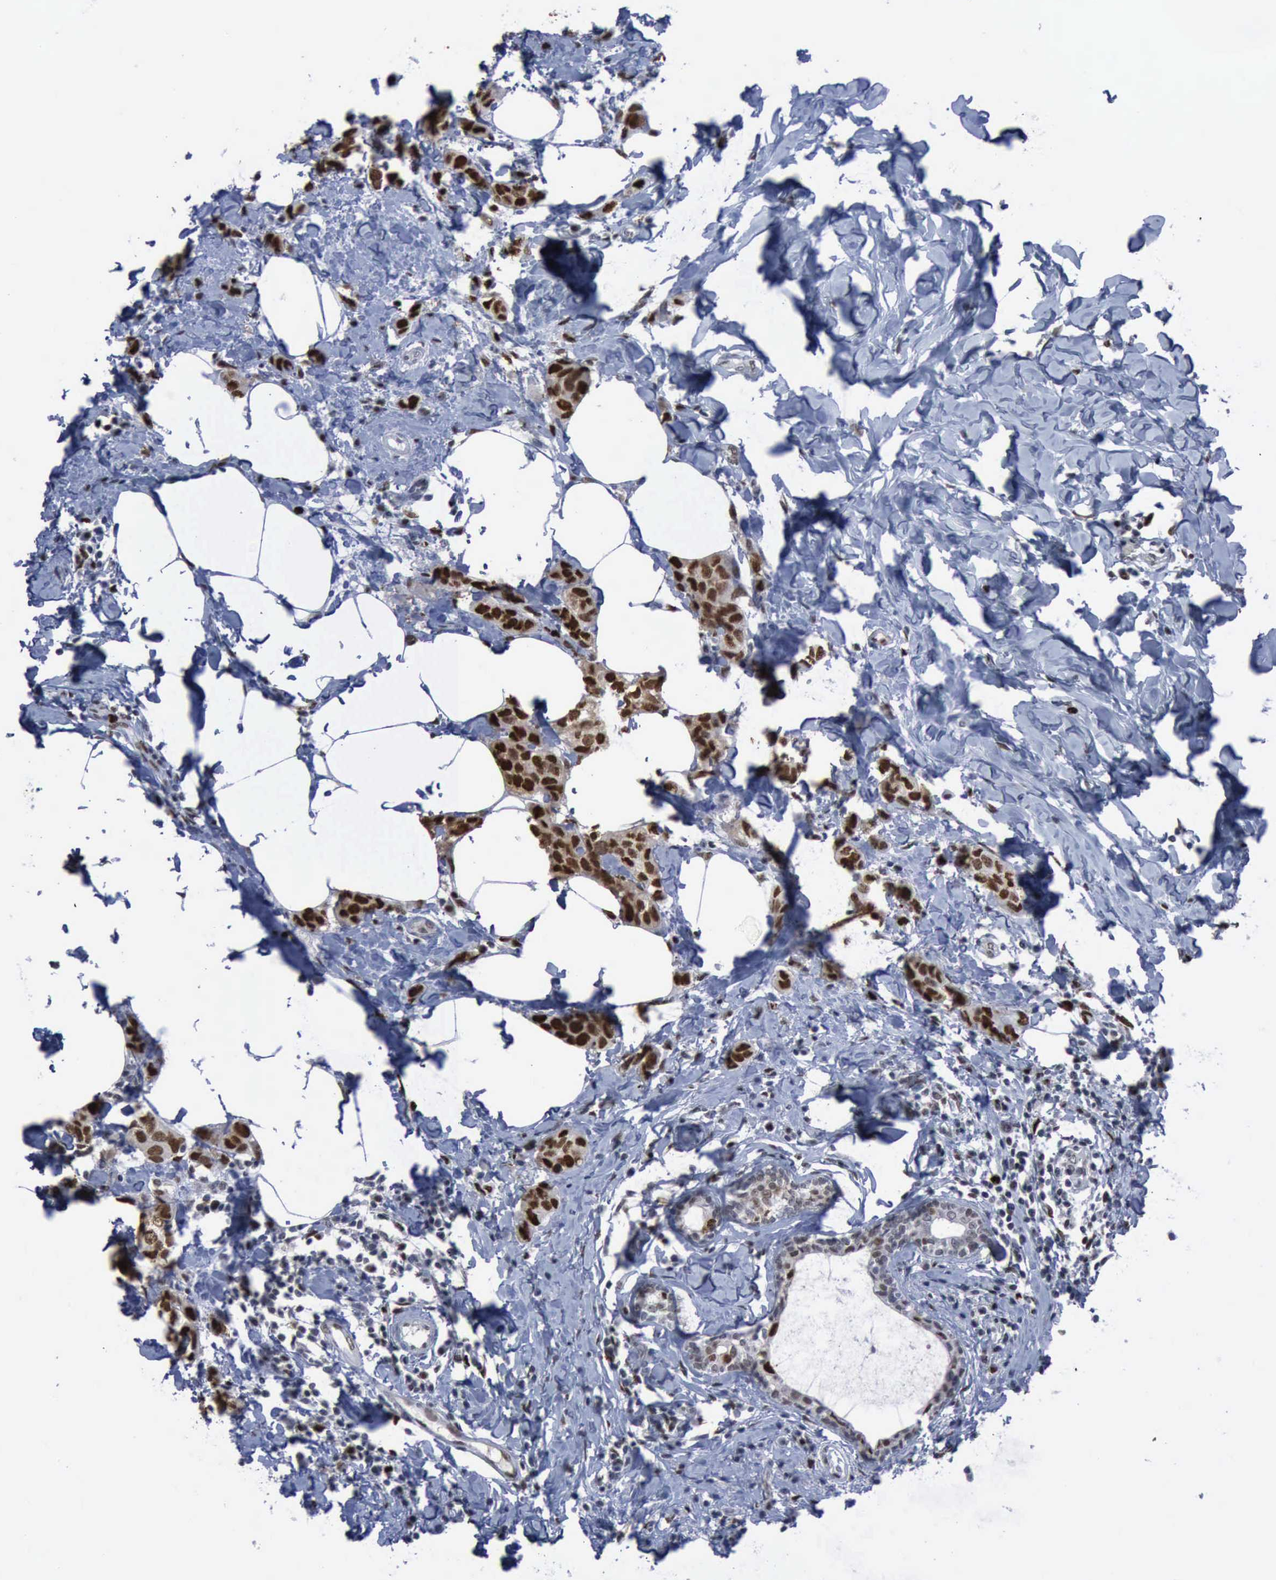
{"staining": {"intensity": "strong", "quantity": ">75%", "location": "nuclear"}, "tissue": "breast cancer", "cell_type": "Tumor cells", "image_type": "cancer", "snomed": [{"axis": "morphology", "description": "Normal tissue, NOS"}, {"axis": "morphology", "description": "Duct carcinoma"}, {"axis": "topography", "description": "Breast"}], "caption": "Breast cancer (invasive ductal carcinoma) was stained to show a protein in brown. There is high levels of strong nuclear expression in approximately >75% of tumor cells.", "gene": "PCNA", "patient": {"sex": "female", "age": 50}}